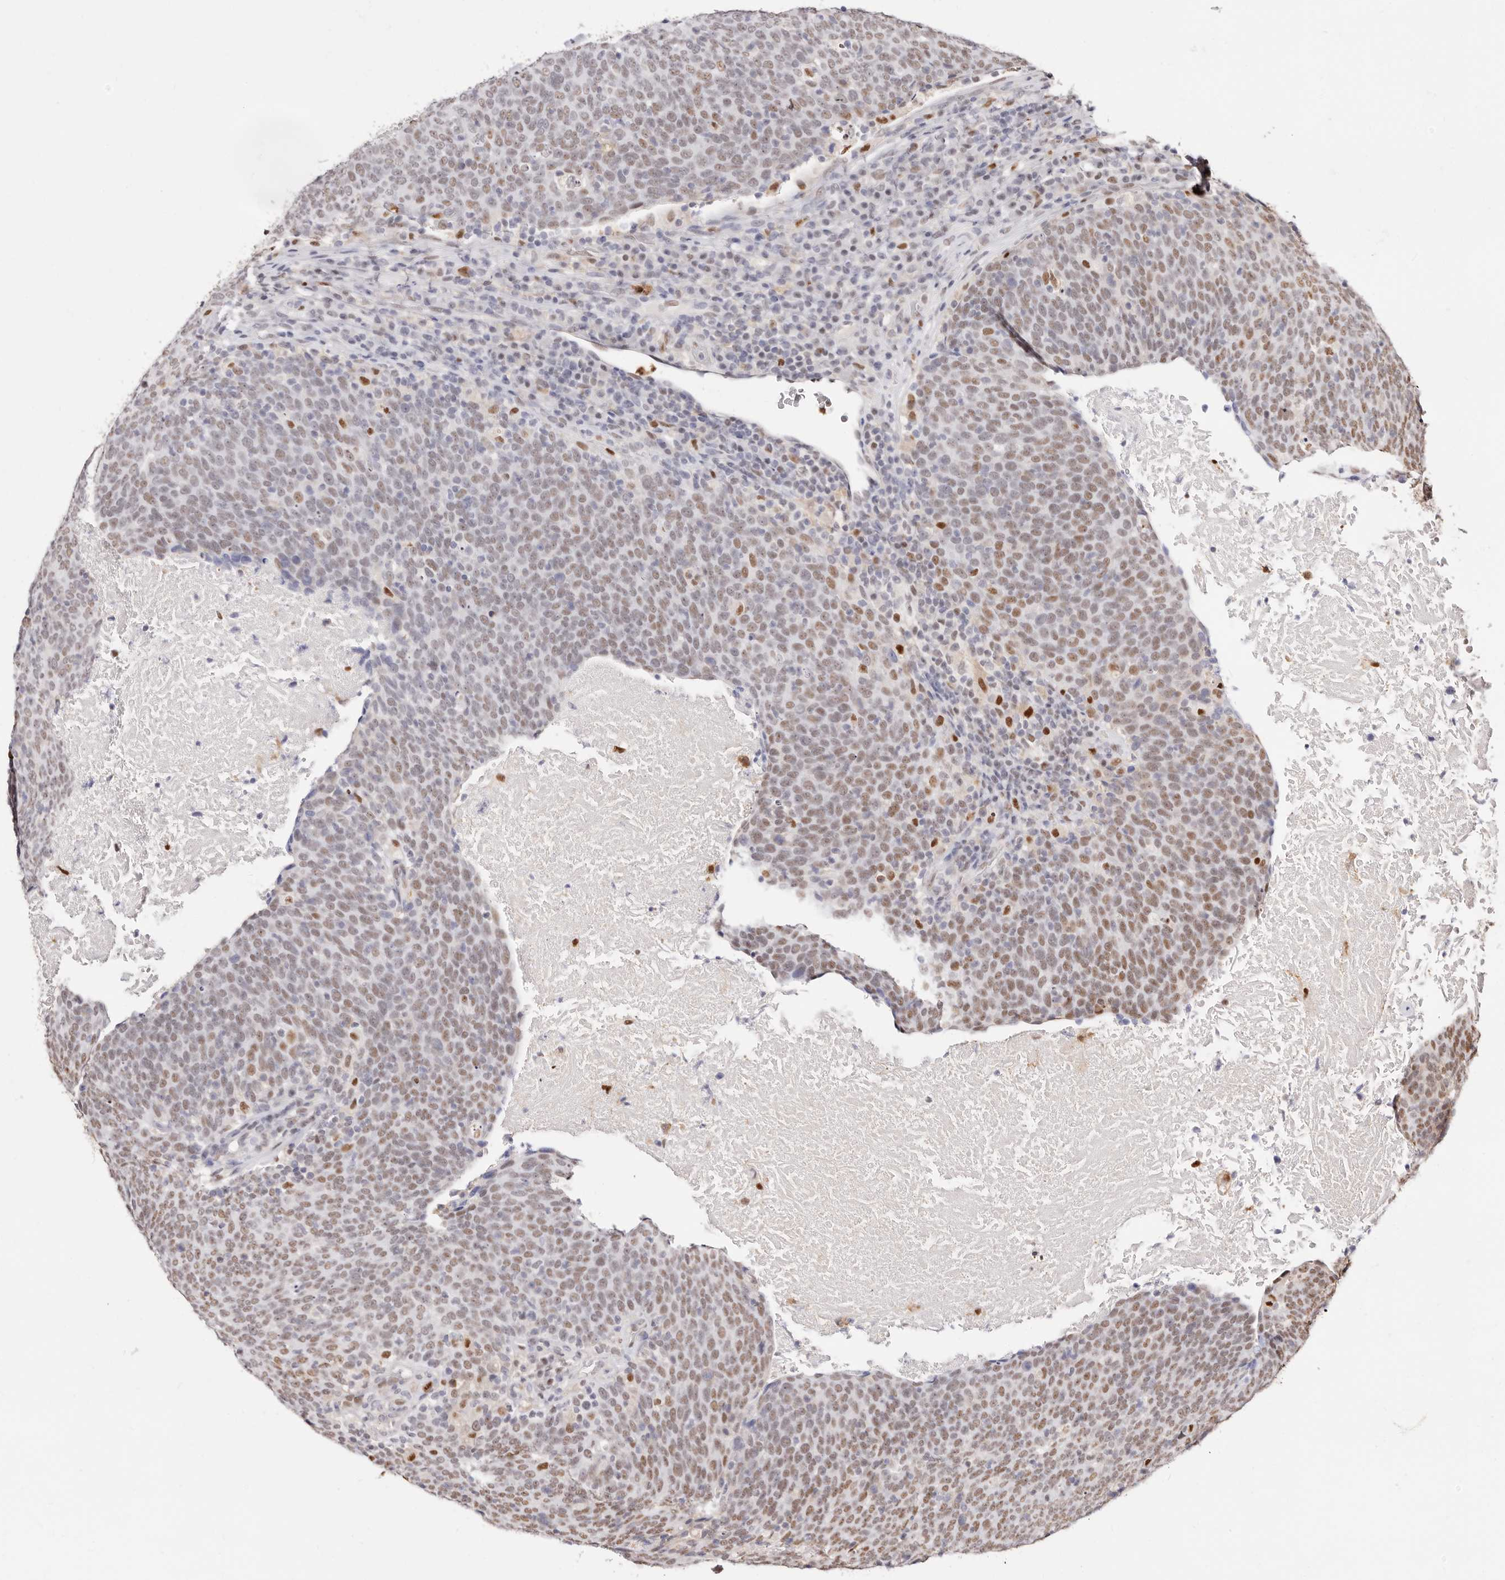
{"staining": {"intensity": "moderate", "quantity": "25%-75%", "location": "nuclear"}, "tissue": "head and neck cancer", "cell_type": "Tumor cells", "image_type": "cancer", "snomed": [{"axis": "morphology", "description": "Squamous cell carcinoma, NOS"}, {"axis": "morphology", "description": "Squamous cell carcinoma, metastatic, NOS"}, {"axis": "topography", "description": "Lymph node"}, {"axis": "topography", "description": "Head-Neck"}], "caption": "Immunohistochemistry histopathology image of human head and neck cancer stained for a protein (brown), which displays medium levels of moderate nuclear positivity in approximately 25%-75% of tumor cells.", "gene": "TKT", "patient": {"sex": "male", "age": 62}}